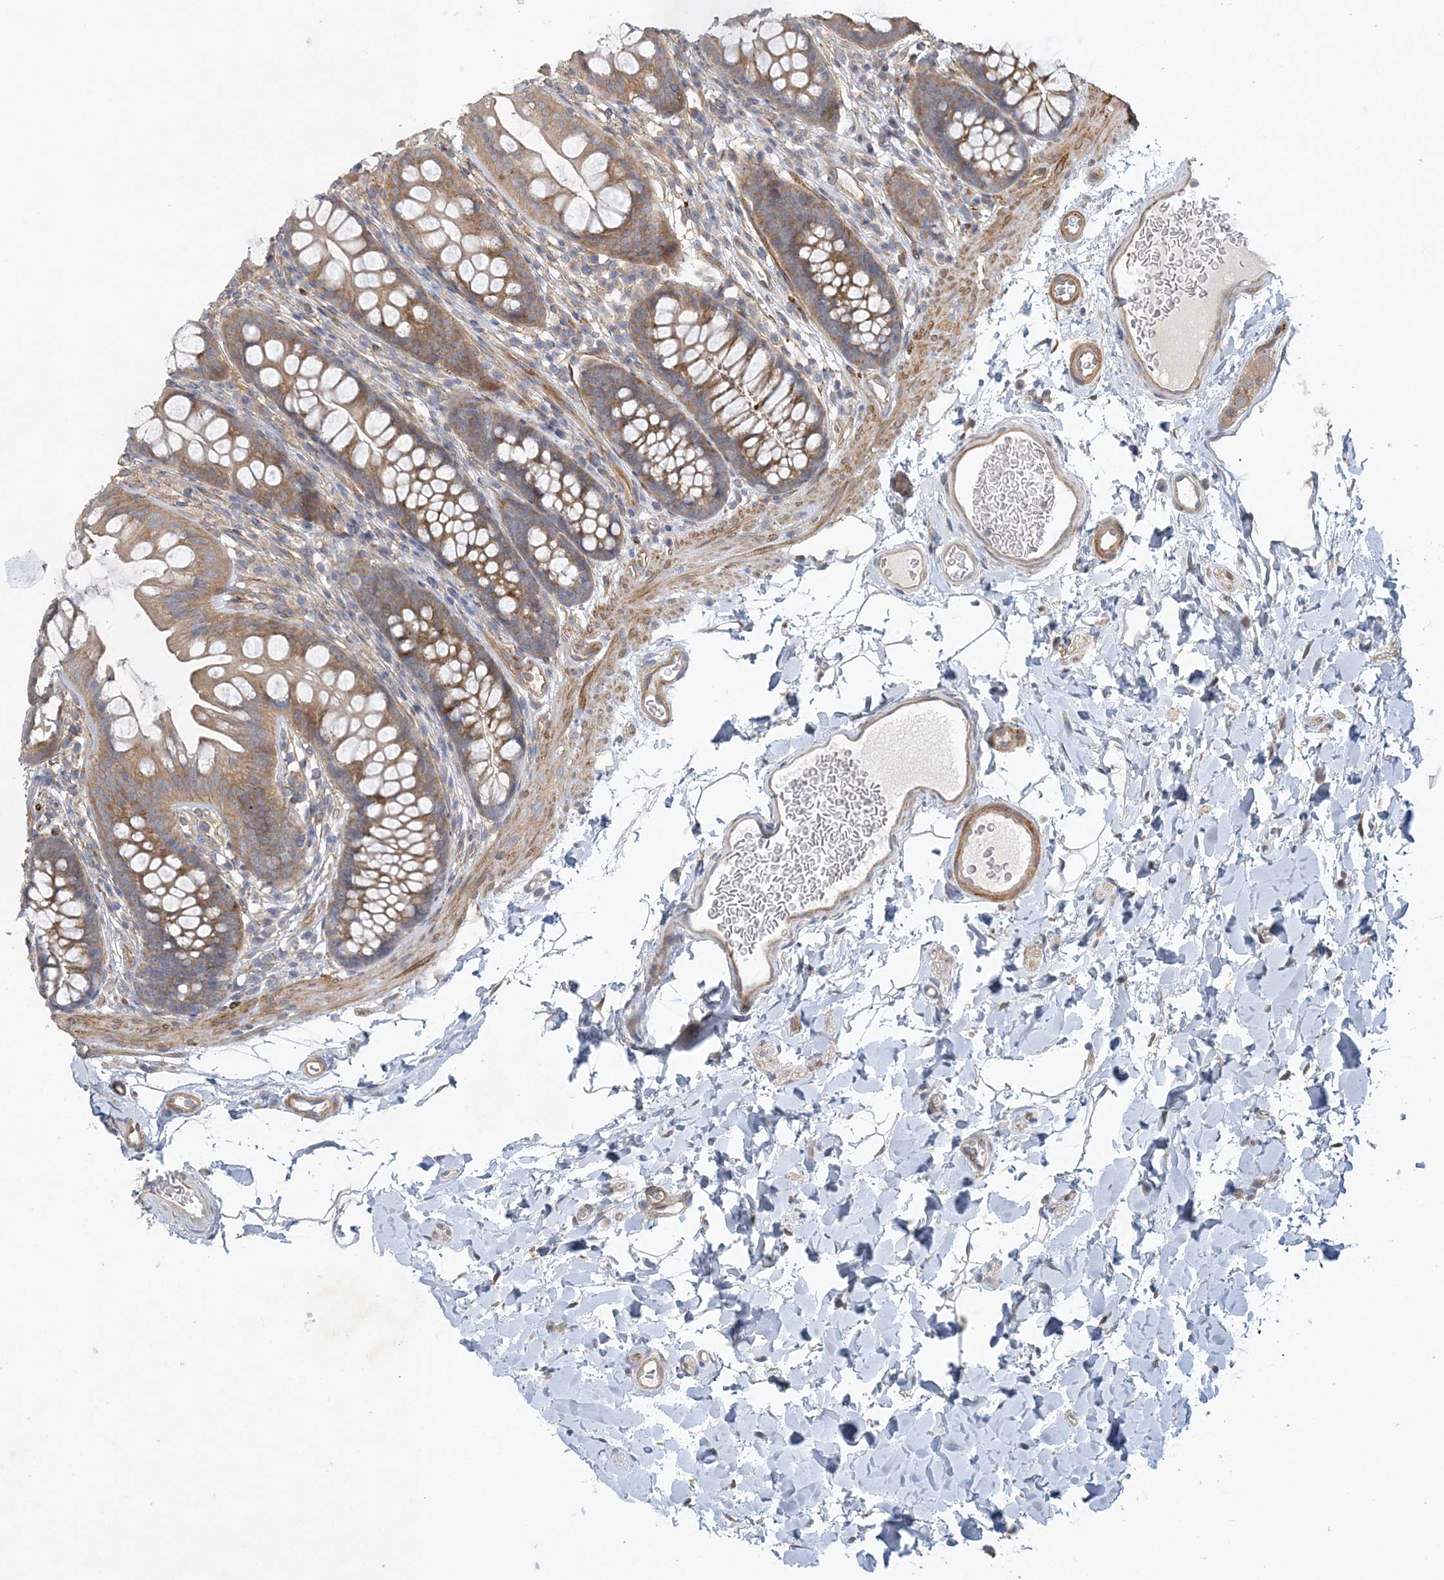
{"staining": {"intensity": "moderate", "quantity": ">75%", "location": "cytoplasmic/membranous"}, "tissue": "colon", "cell_type": "Endothelial cells", "image_type": "normal", "snomed": [{"axis": "morphology", "description": "Normal tissue, NOS"}, {"axis": "topography", "description": "Colon"}], "caption": "Immunohistochemical staining of benign colon demonstrates medium levels of moderate cytoplasmic/membranous positivity in approximately >75% of endothelial cells.", "gene": "MAP4K5", "patient": {"sex": "female", "age": 62}}